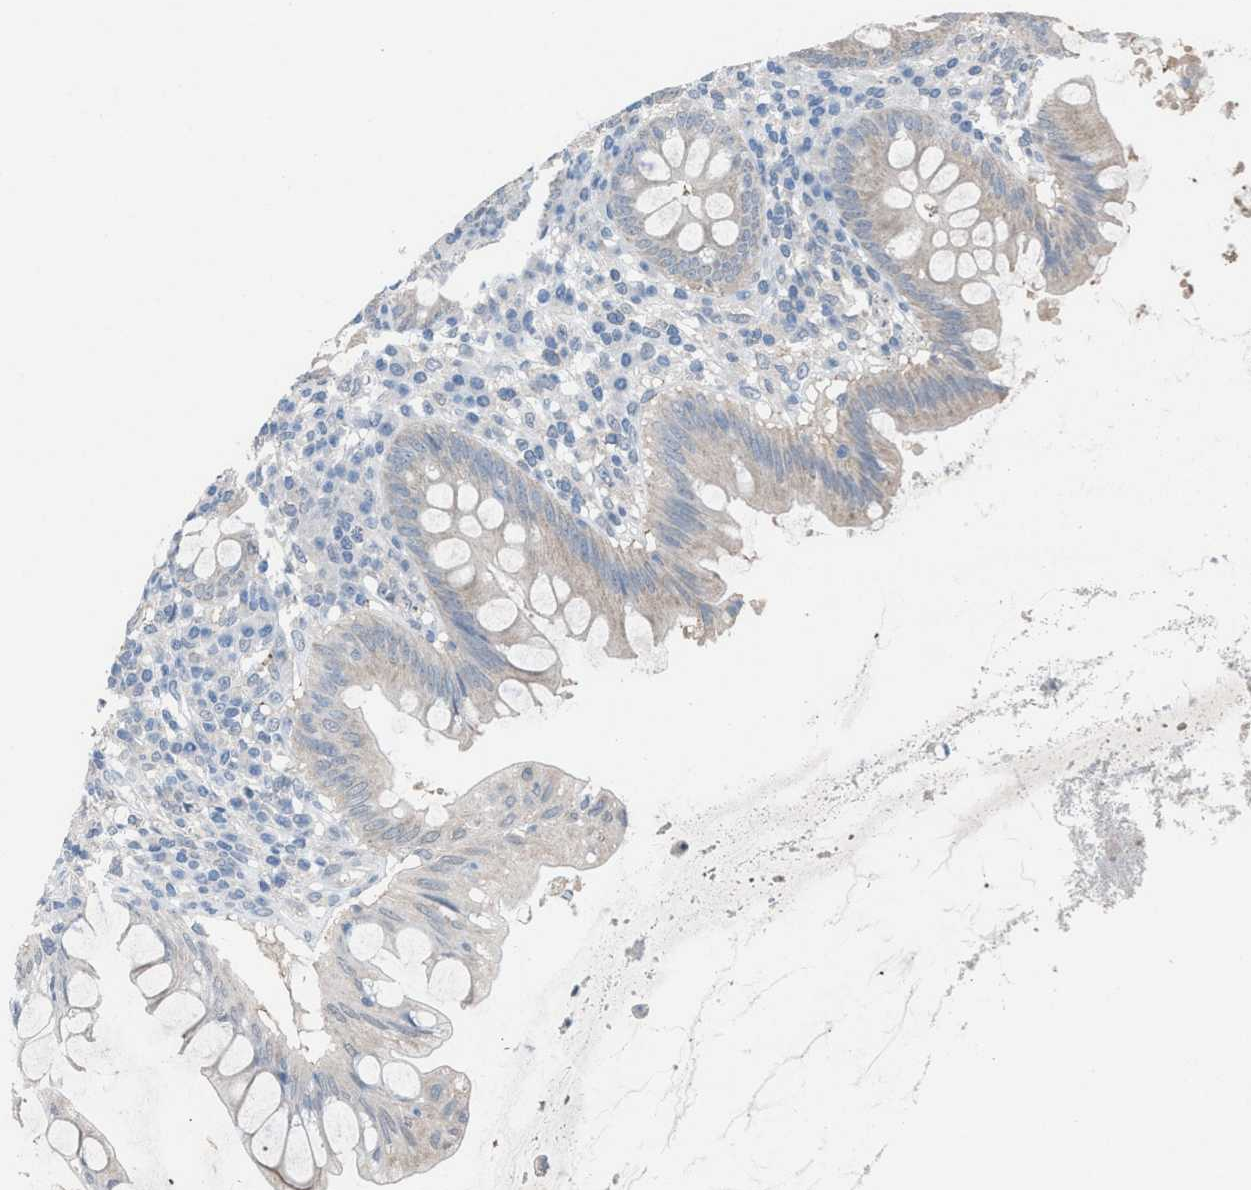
{"staining": {"intensity": "negative", "quantity": "none", "location": "none"}, "tissue": "appendix", "cell_type": "Glandular cells", "image_type": "normal", "snomed": [{"axis": "morphology", "description": "Normal tissue, NOS"}, {"axis": "topography", "description": "Appendix"}], "caption": "This is an immunohistochemistry (IHC) image of benign appendix. There is no expression in glandular cells.", "gene": "ANAPC11", "patient": {"sex": "male", "age": 56}}